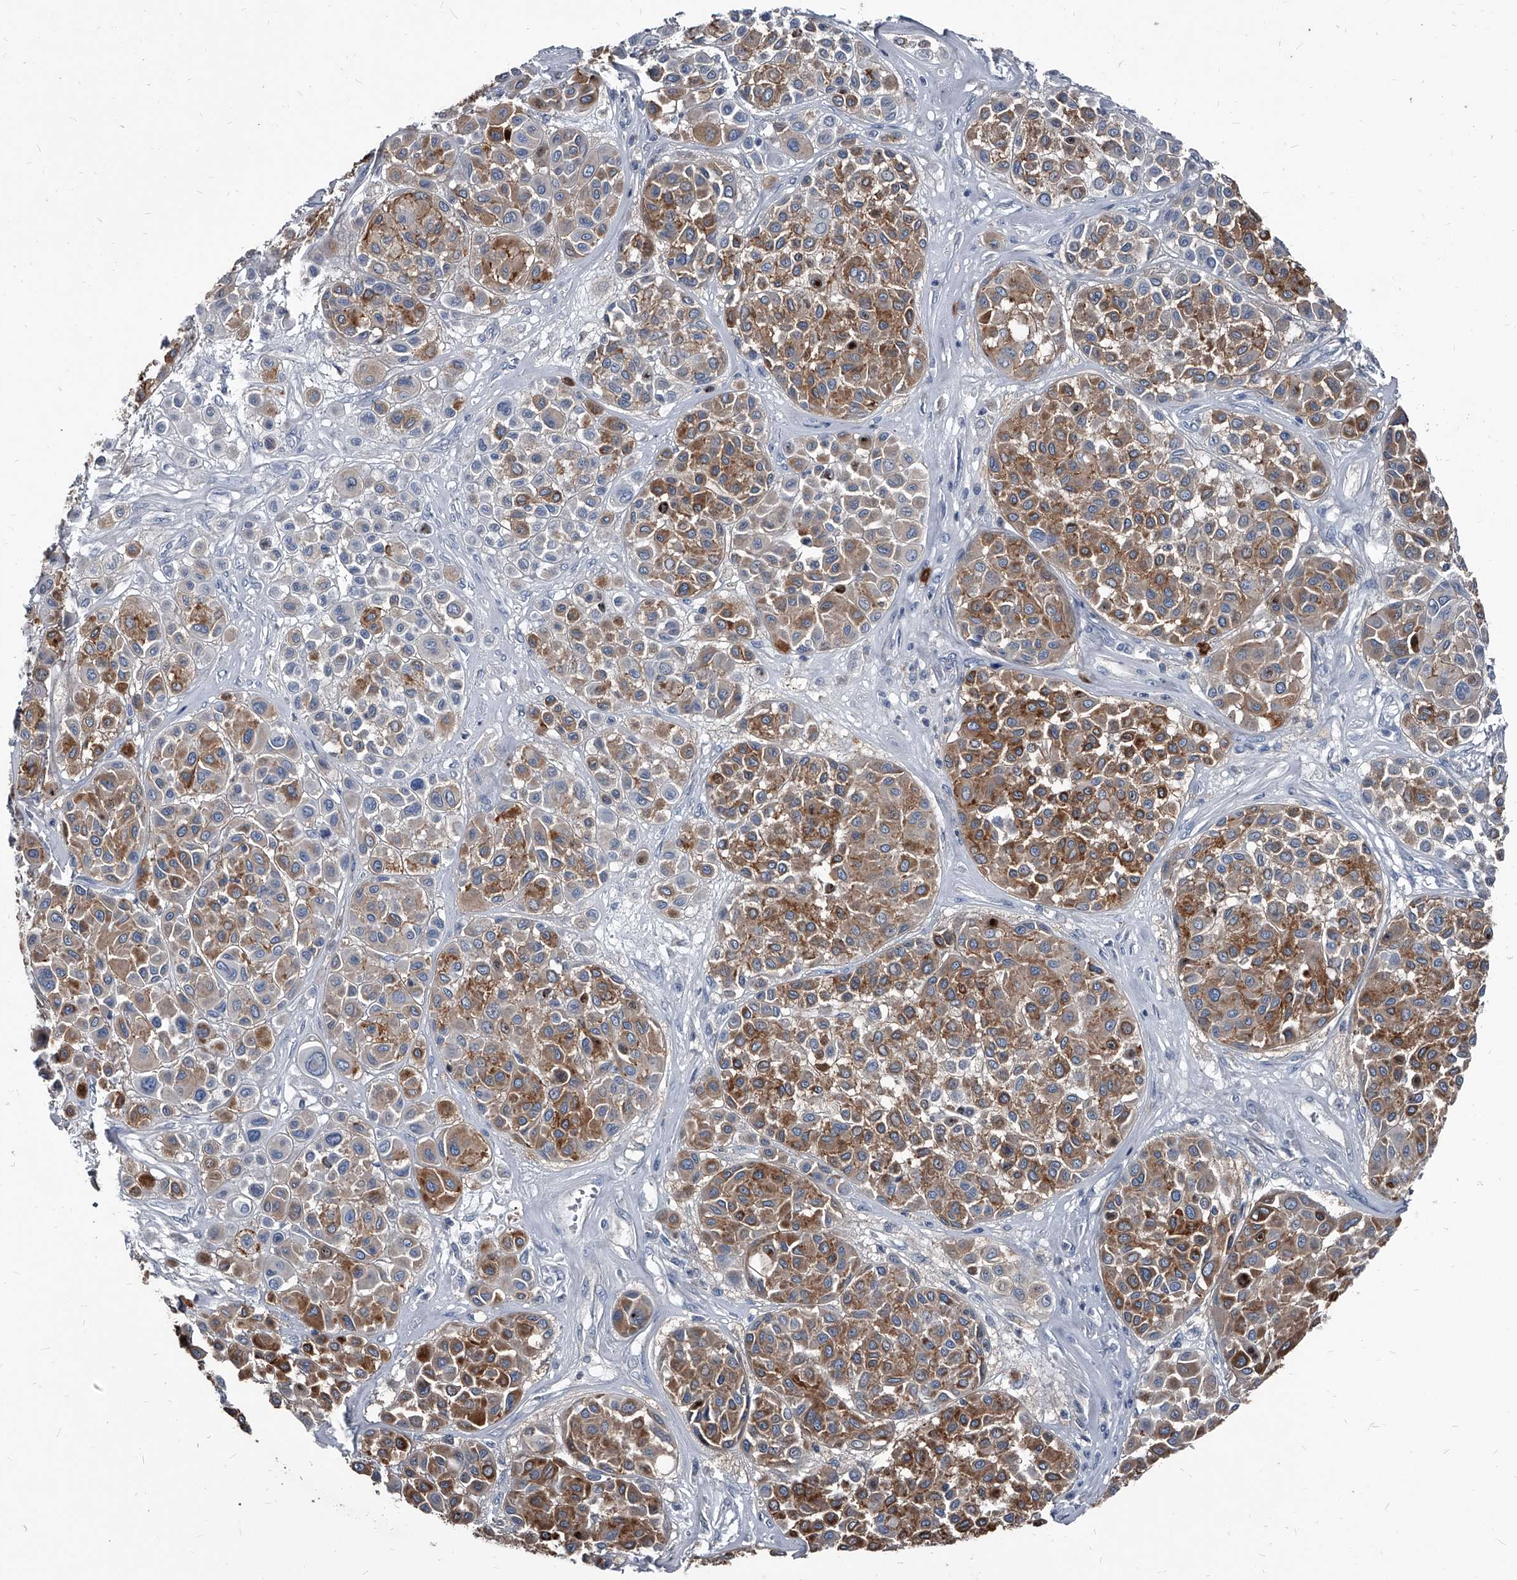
{"staining": {"intensity": "moderate", "quantity": ">75%", "location": "cytoplasmic/membranous"}, "tissue": "melanoma", "cell_type": "Tumor cells", "image_type": "cancer", "snomed": [{"axis": "morphology", "description": "Malignant melanoma, Metastatic site"}, {"axis": "topography", "description": "Soft tissue"}], "caption": "Malignant melanoma (metastatic site) stained with a brown dye demonstrates moderate cytoplasmic/membranous positive positivity in about >75% of tumor cells.", "gene": "PGLYRP3", "patient": {"sex": "male", "age": 41}}